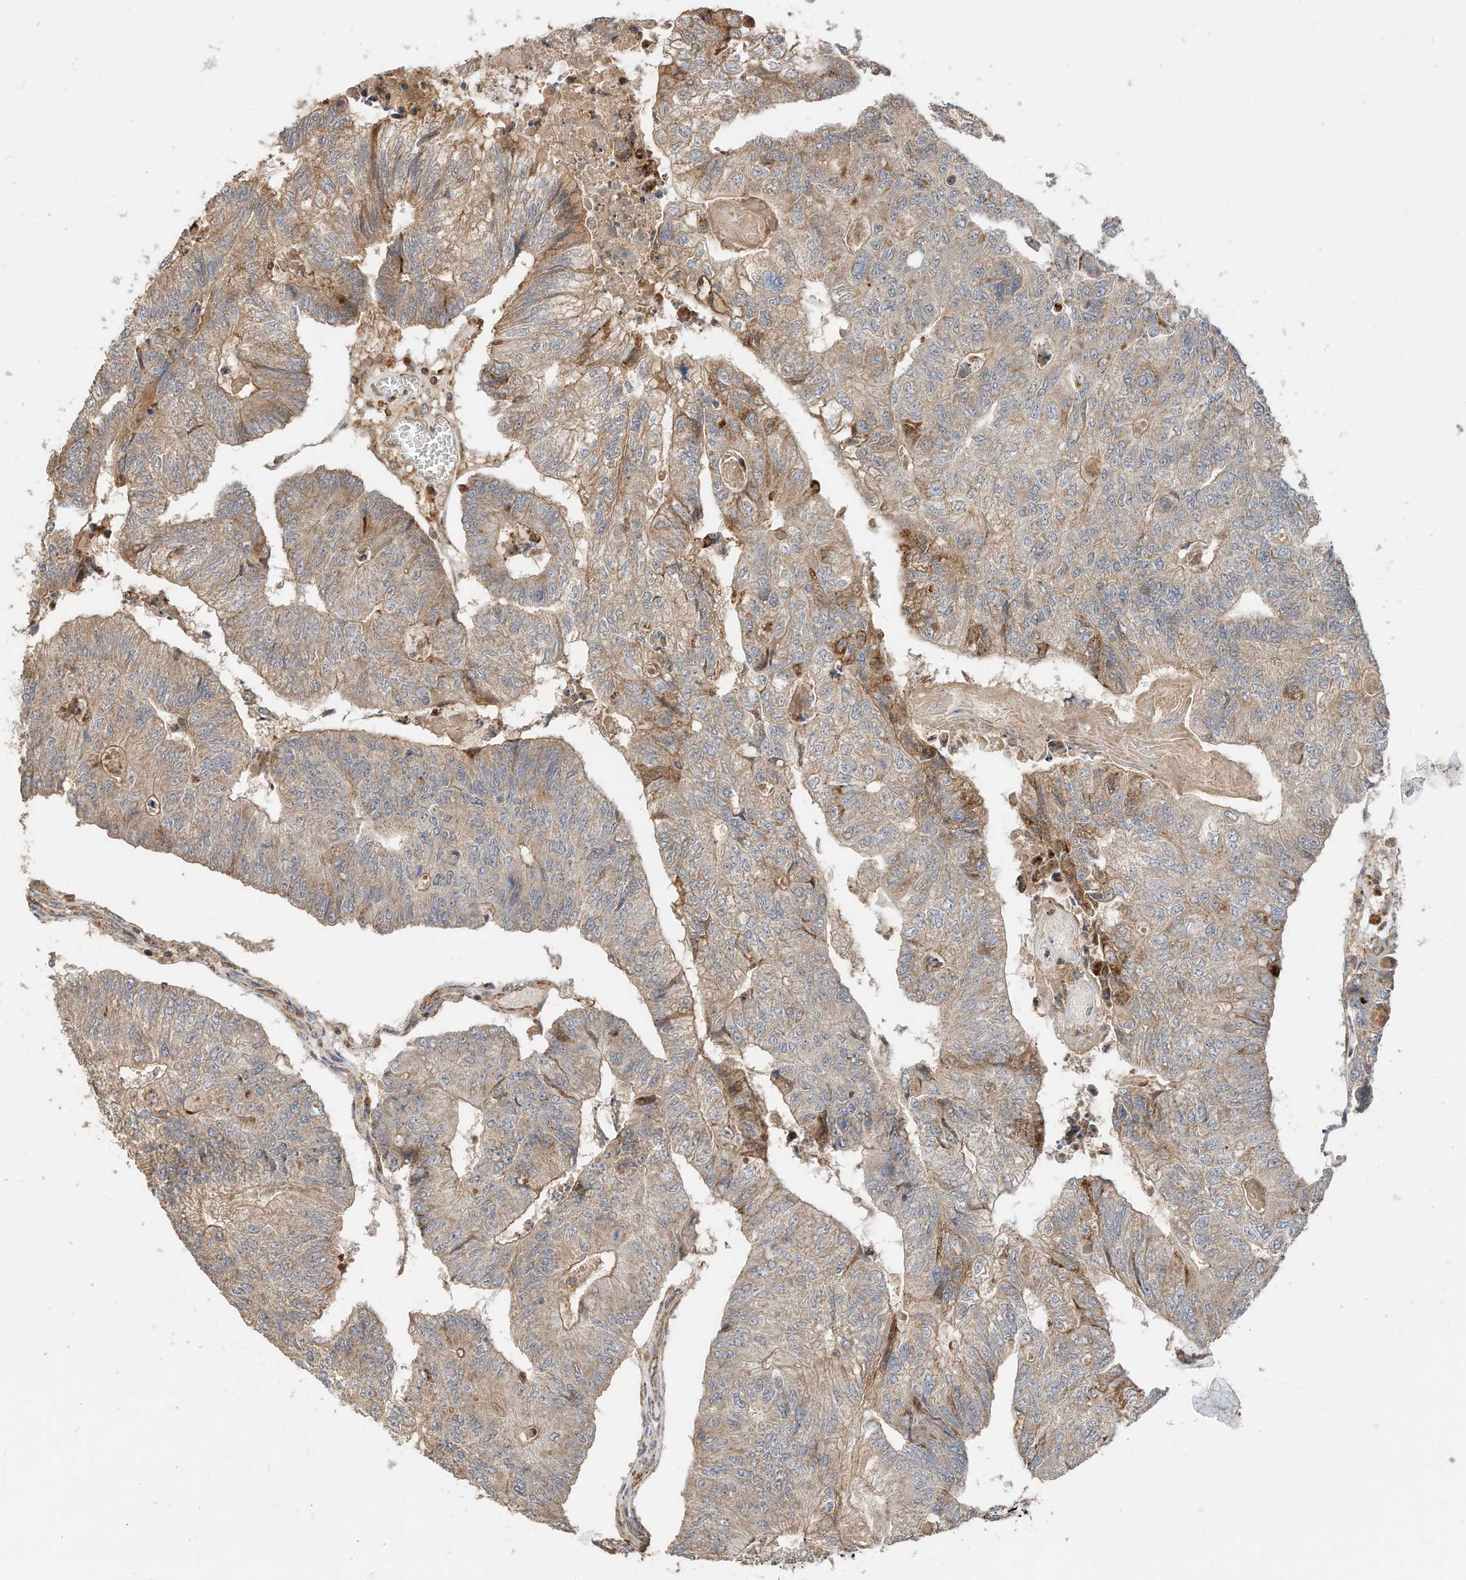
{"staining": {"intensity": "weak", "quantity": "25%-75%", "location": "cytoplasmic/membranous"}, "tissue": "colorectal cancer", "cell_type": "Tumor cells", "image_type": "cancer", "snomed": [{"axis": "morphology", "description": "Adenocarcinoma, NOS"}, {"axis": "topography", "description": "Colon"}], "caption": "Colorectal adenocarcinoma was stained to show a protein in brown. There is low levels of weak cytoplasmic/membranous positivity in about 25%-75% of tumor cells.", "gene": "CPAMD8", "patient": {"sex": "female", "age": 67}}